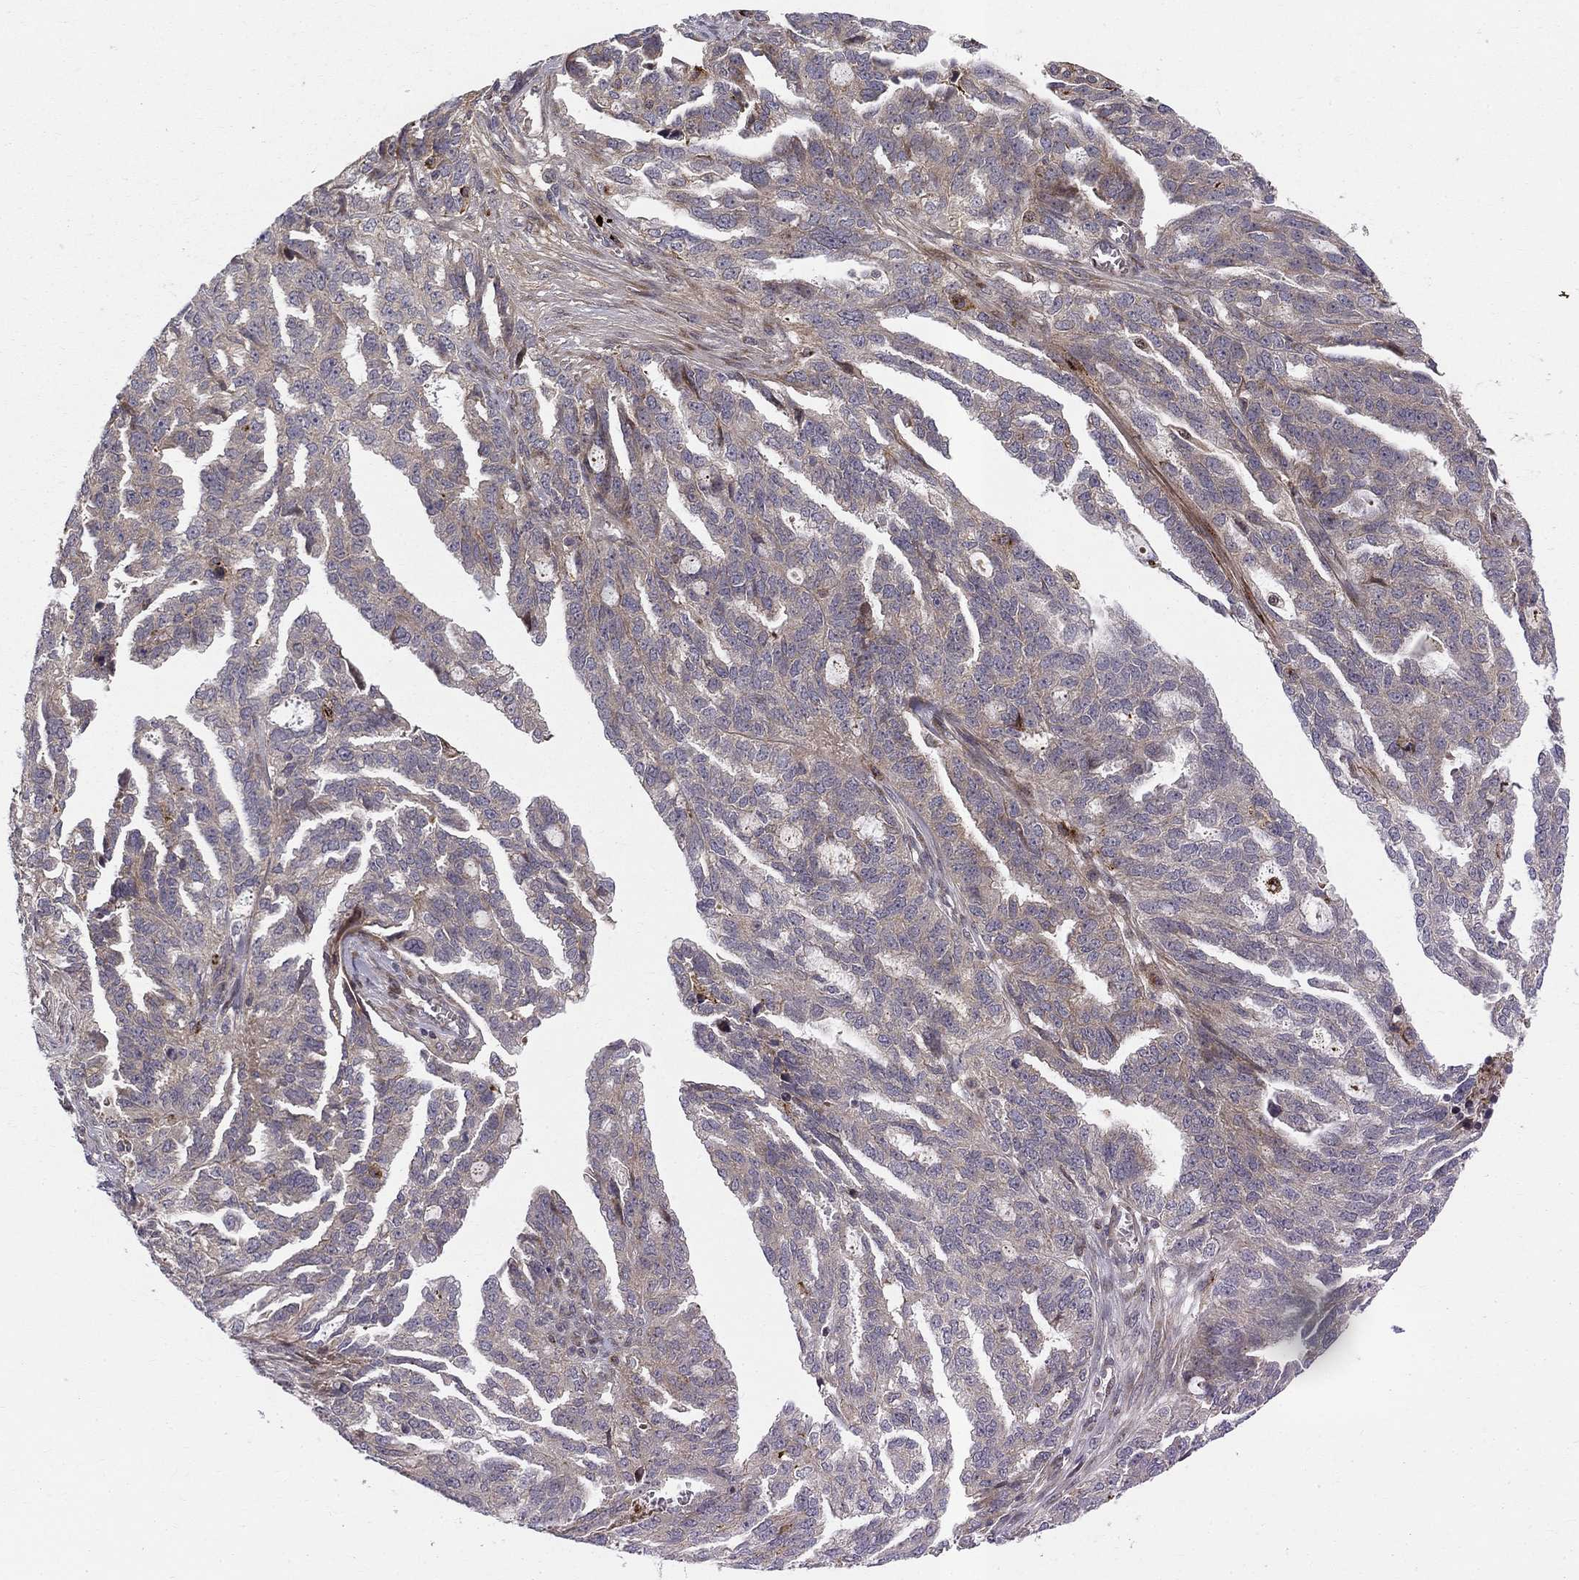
{"staining": {"intensity": "negative", "quantity": "none", "location": "none"}, "tissue": "ovarian cancer", "cell_type": "Tumor cells", "image_type": "cancer", "snomed": [{"axis": "morphology", "description": "Cystadenocarcinoma, serous, NOS"}, {"axis": "topography", "description": "Ovary"}], "caption": "DAB (3,3'-diaminobenzidine) immunohistochemical staining of ovarian serous cystadenocarcinoma shows no significant staining in tumor cells.", "gene": "WDR19", "patient": {"sex": "female", "age": 51}}